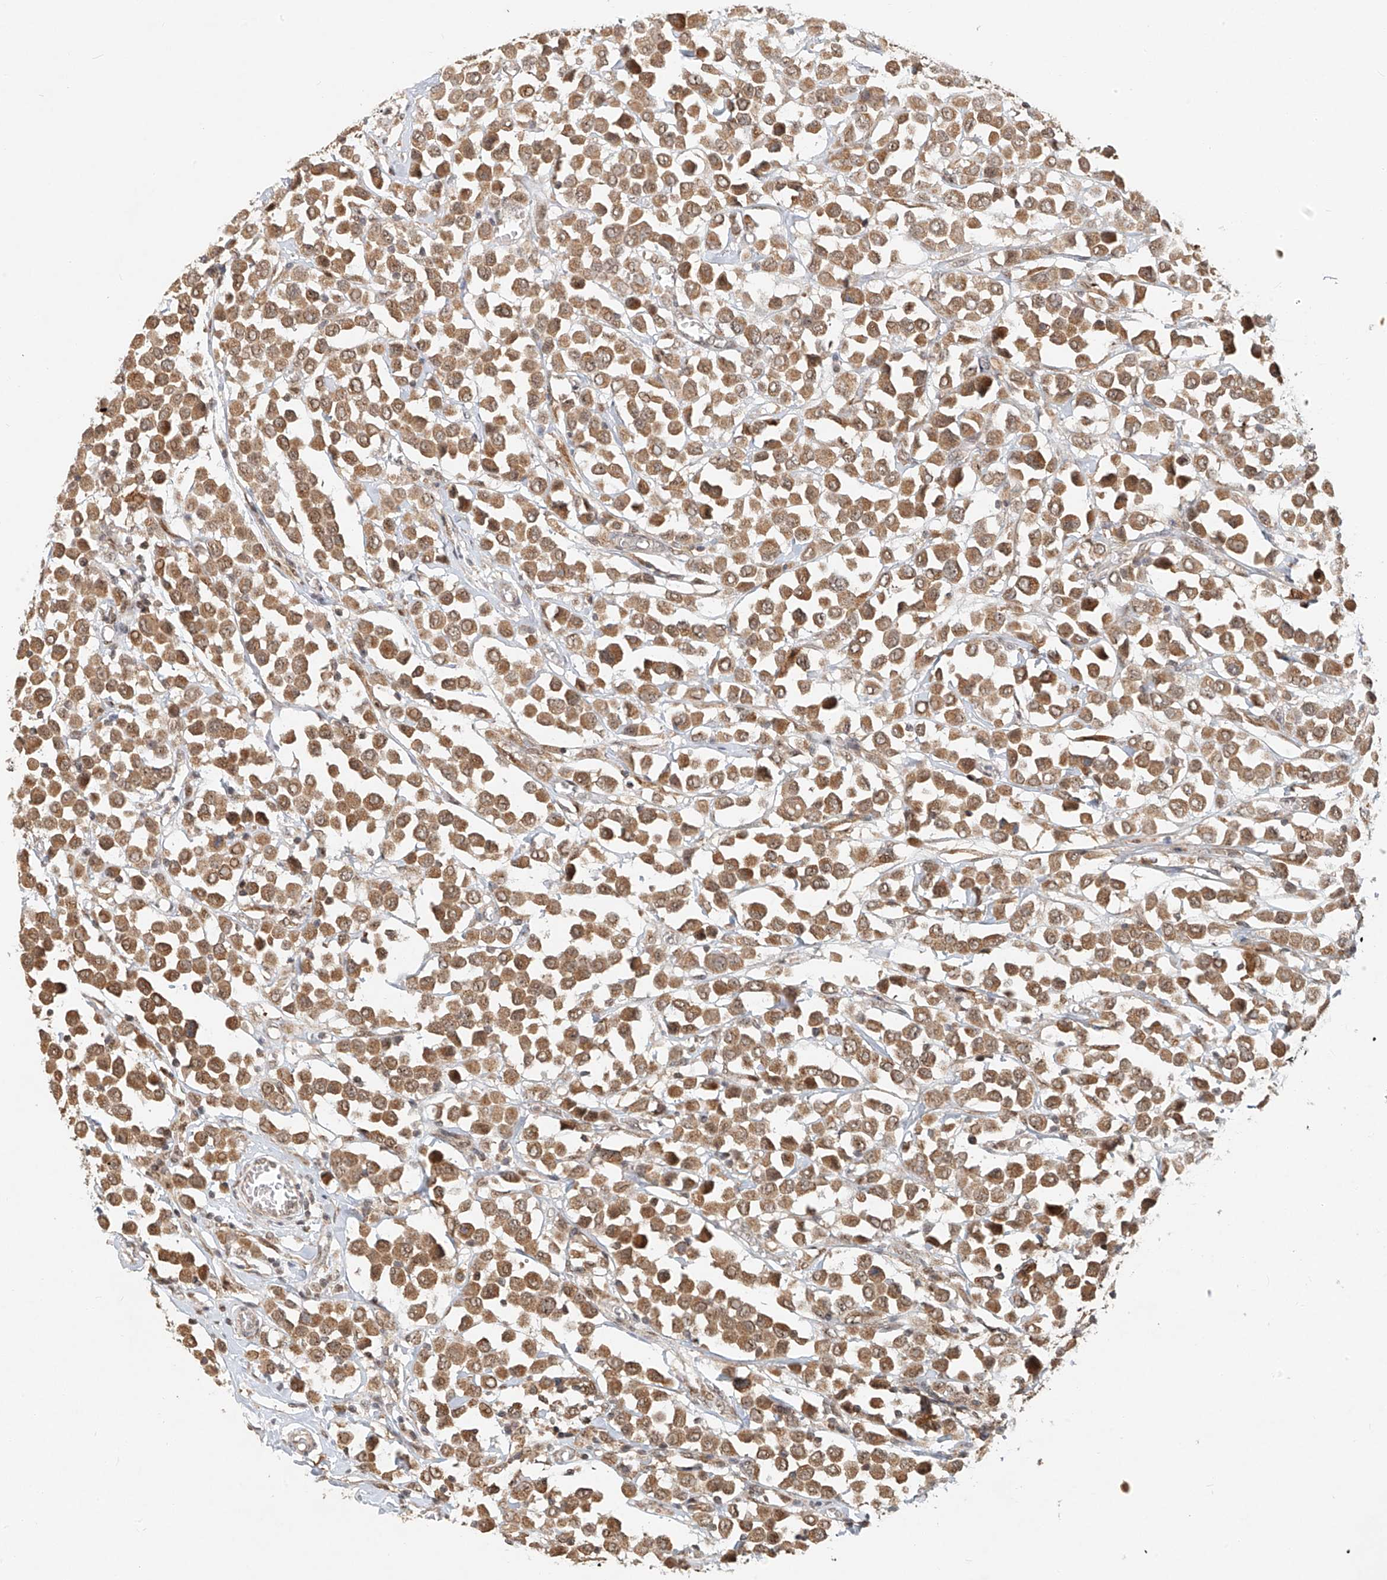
{"staining": {"intensity": "moderate", "quantity": ">75%", "location": "cytoplasmic/membranous,nuclear"}, "tissue": "breast cancer", "cell_type": "Tumor cells", "image_type": "cancer", "snomed": [{"axis": "morphology", "description": "Duct carcinoma"}, {"axis": "topography", "description": "Breast"}], "caption": "Immunohistochemistry staining of breast invasive ductal carcinoma, which exhibits medium levels of moderate cytoplasmic/membranous and nuclear expression in about >75% of tumor cells indicating moderate cytoplasmic/membranous and nuclear protein staining. The staining was performed using DAB (brown) for protein detection and nuclei were counterstained in hematoxylin (blue).", "gene": "SYTL3", "patient": {"sex": "female", "age": 61}}